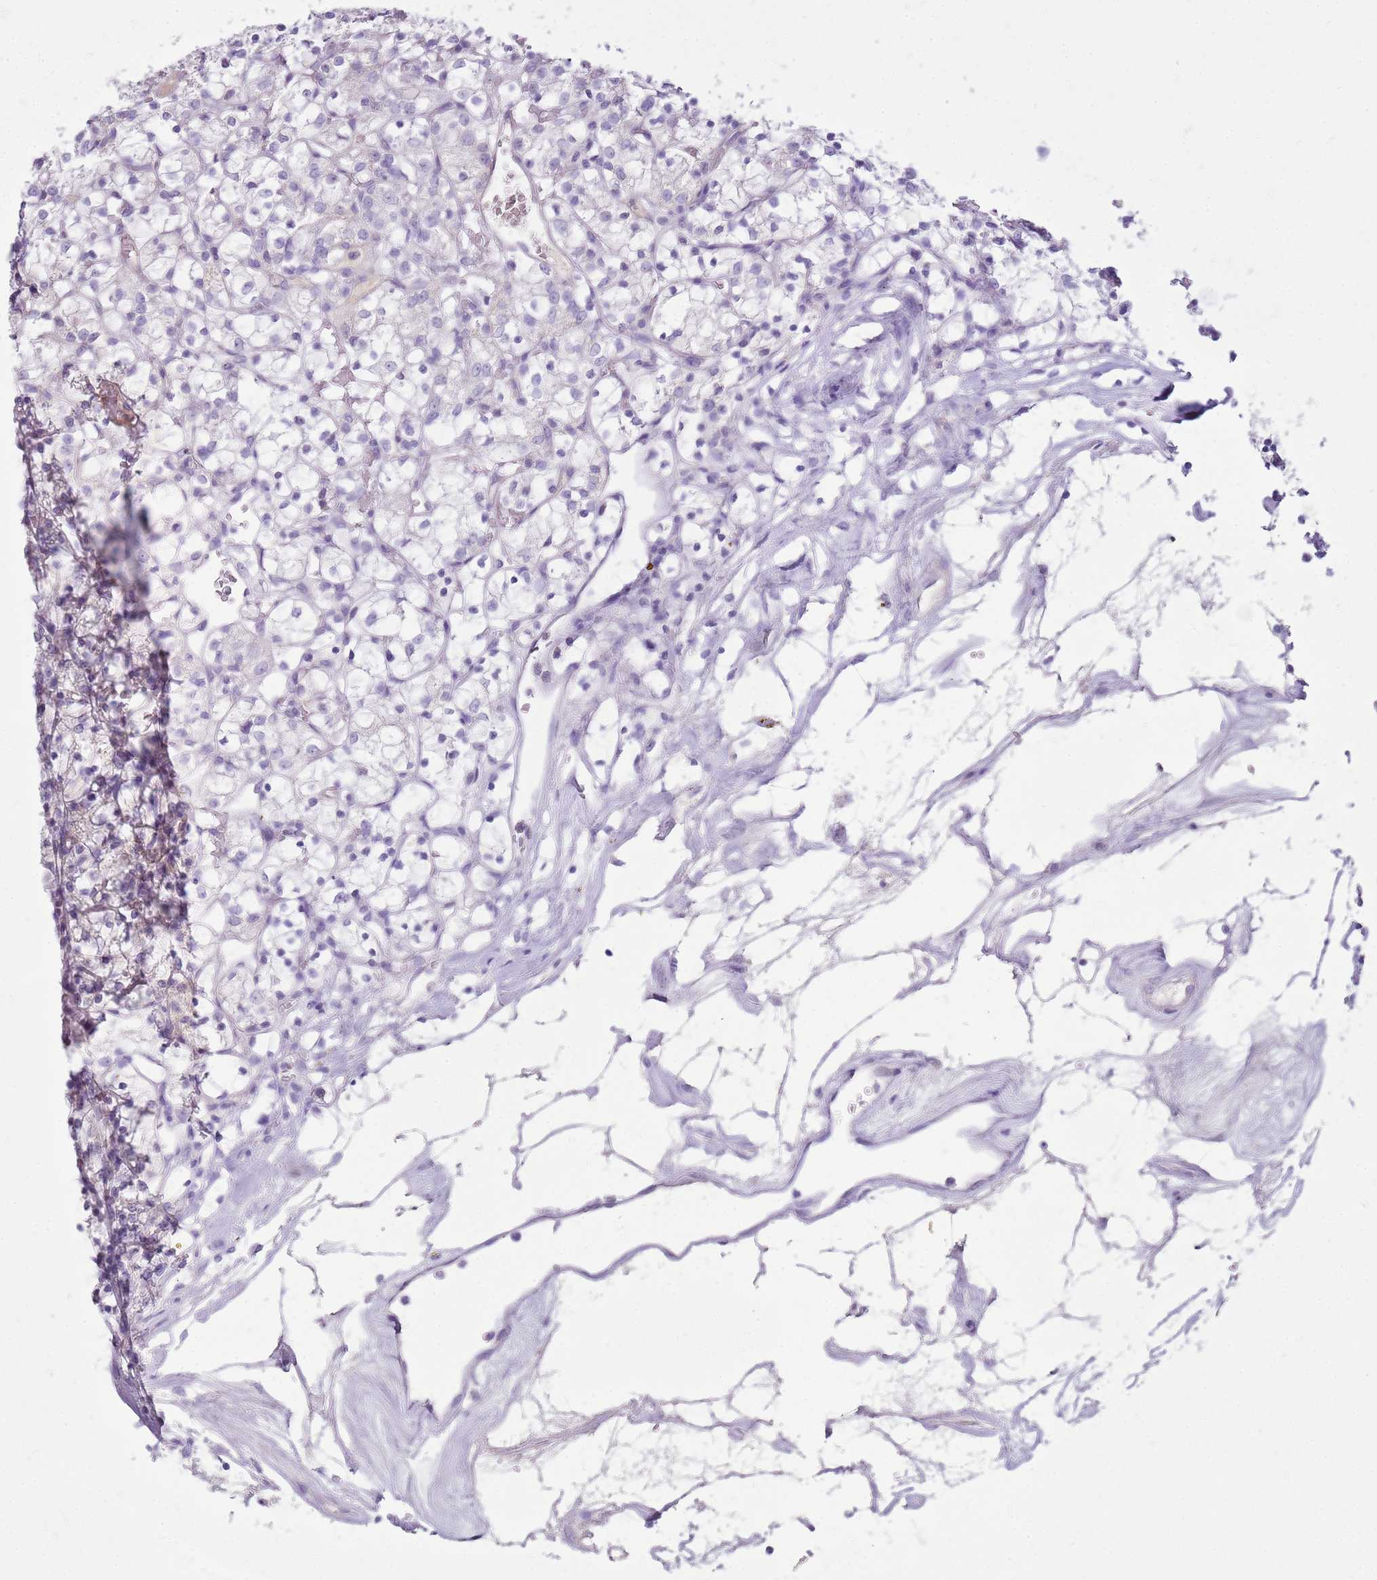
{"staining": {"intensity": "negative", "quantity": "none", "location": "none"}, "tissue": "renal cancer", "cell_type": "Tumor cells", "image_type": "cancer", "snomed": [{"axis": "morphology", "description": "Adenocarcinoma, NOS"}, {"axis": "topography", "description": "Kidney"}], "caption": "High magnification brightfield microscopy of renal cancer (adenocarcinoma) stained with DAB (brown) and counterstained with hematoxylin (blue): tumor cells show no significant staining.", "gene": "FABP2", "patient": {"sex": "female", "age": 69}}